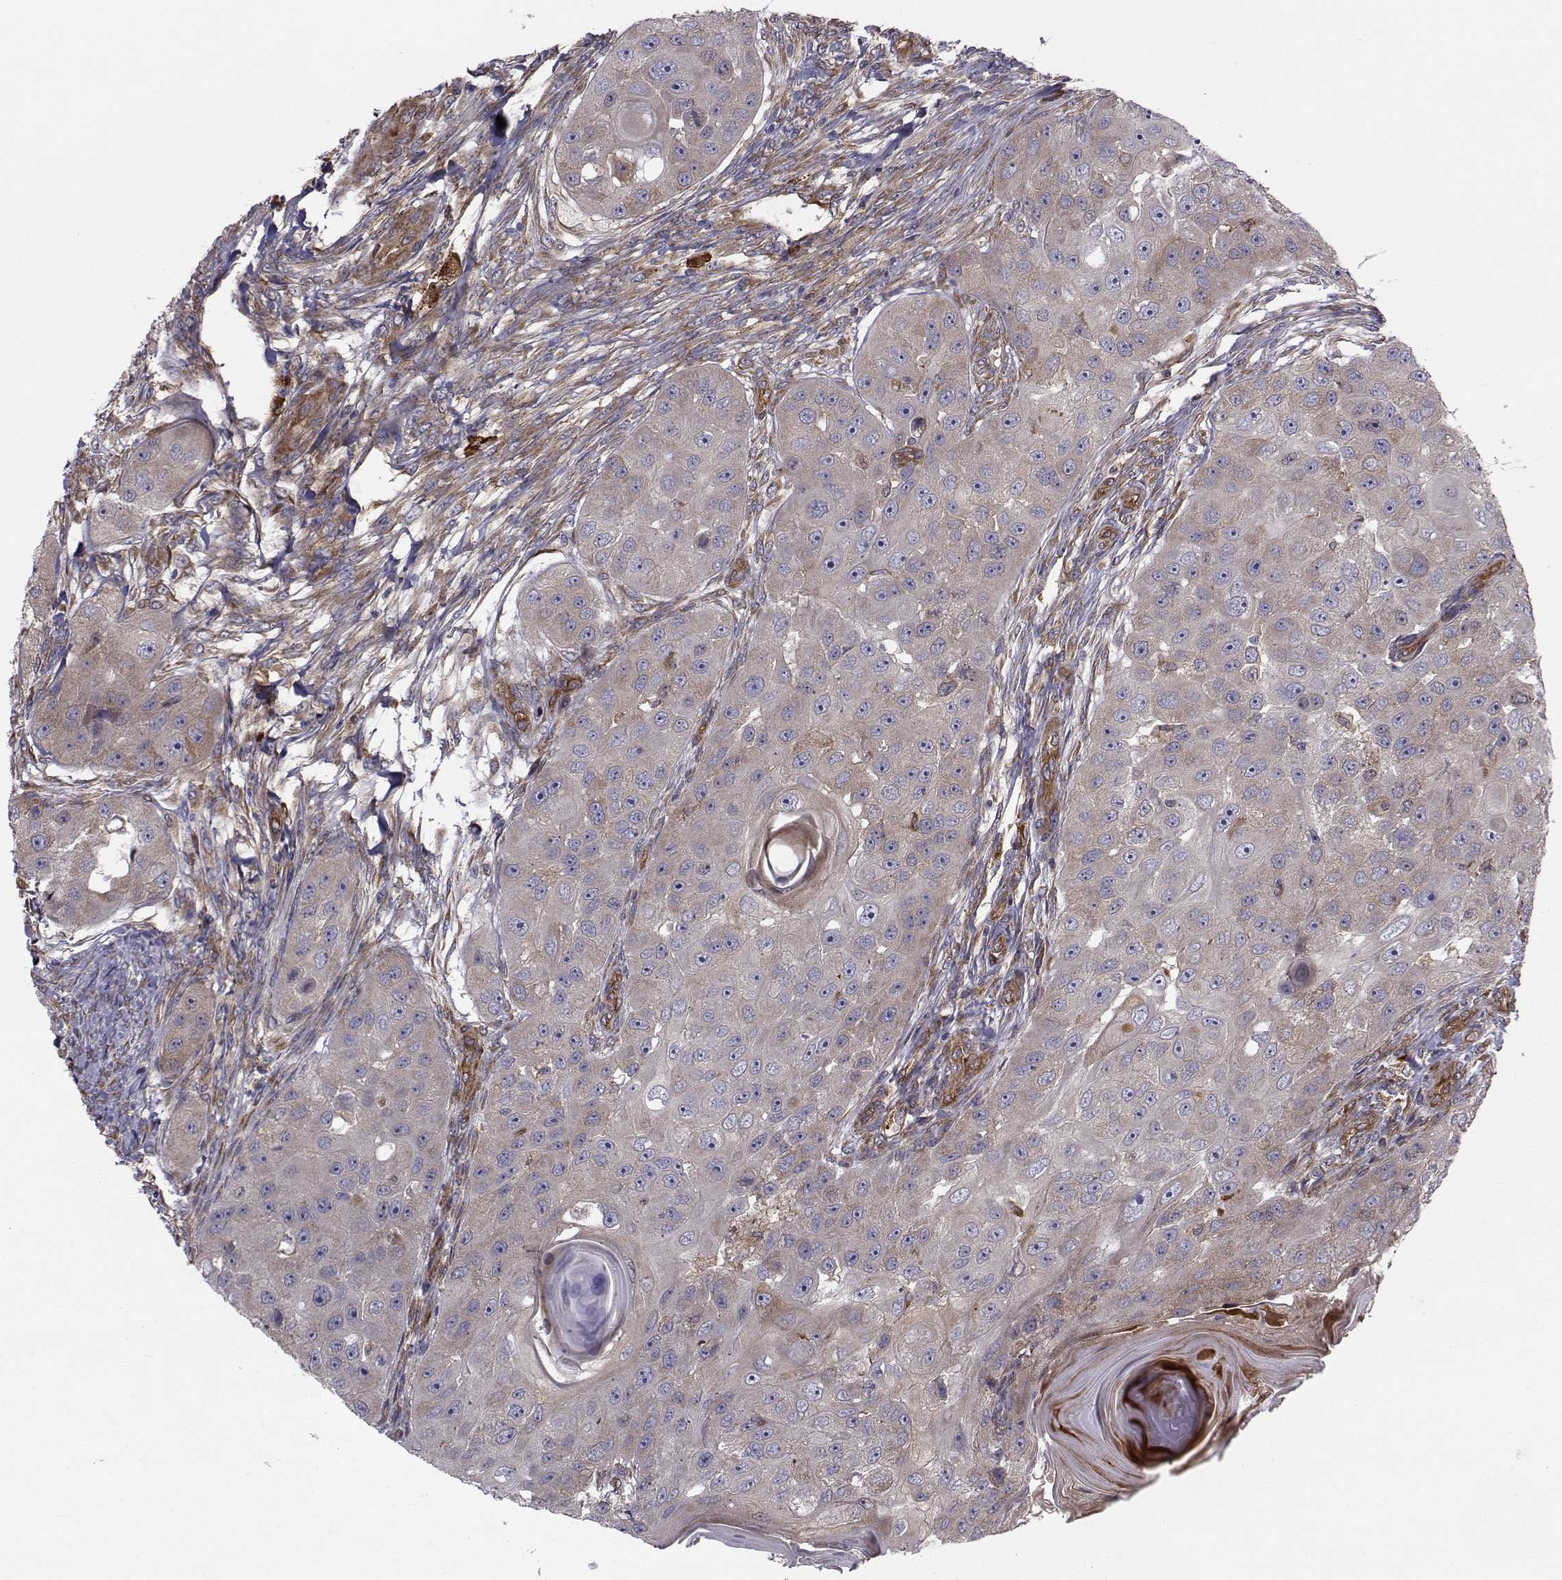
{"staining": {"intensity": "moderate", "quantity": "<25%", "location": "cytoplasmic/membranous"}, "tissue": "head and neck cancer", "cell_type": "Tumor cells", "image_type": "cancer", "snomed": [{"axis": "morphology", "description": "Squamous cell carcinoma, NOS"}, {"axis": "topography", "description": "Head-Neck"}], "caption": "This photomicrograph reveals immunohistochemistry staining of human head and neck squamous cell carcinoma, with low moderate cytoplasmic/membranous positivity in about <25% of tumor cells.", "gene": "TRIP10", "patient": {"sex": "male", "age": 51}}